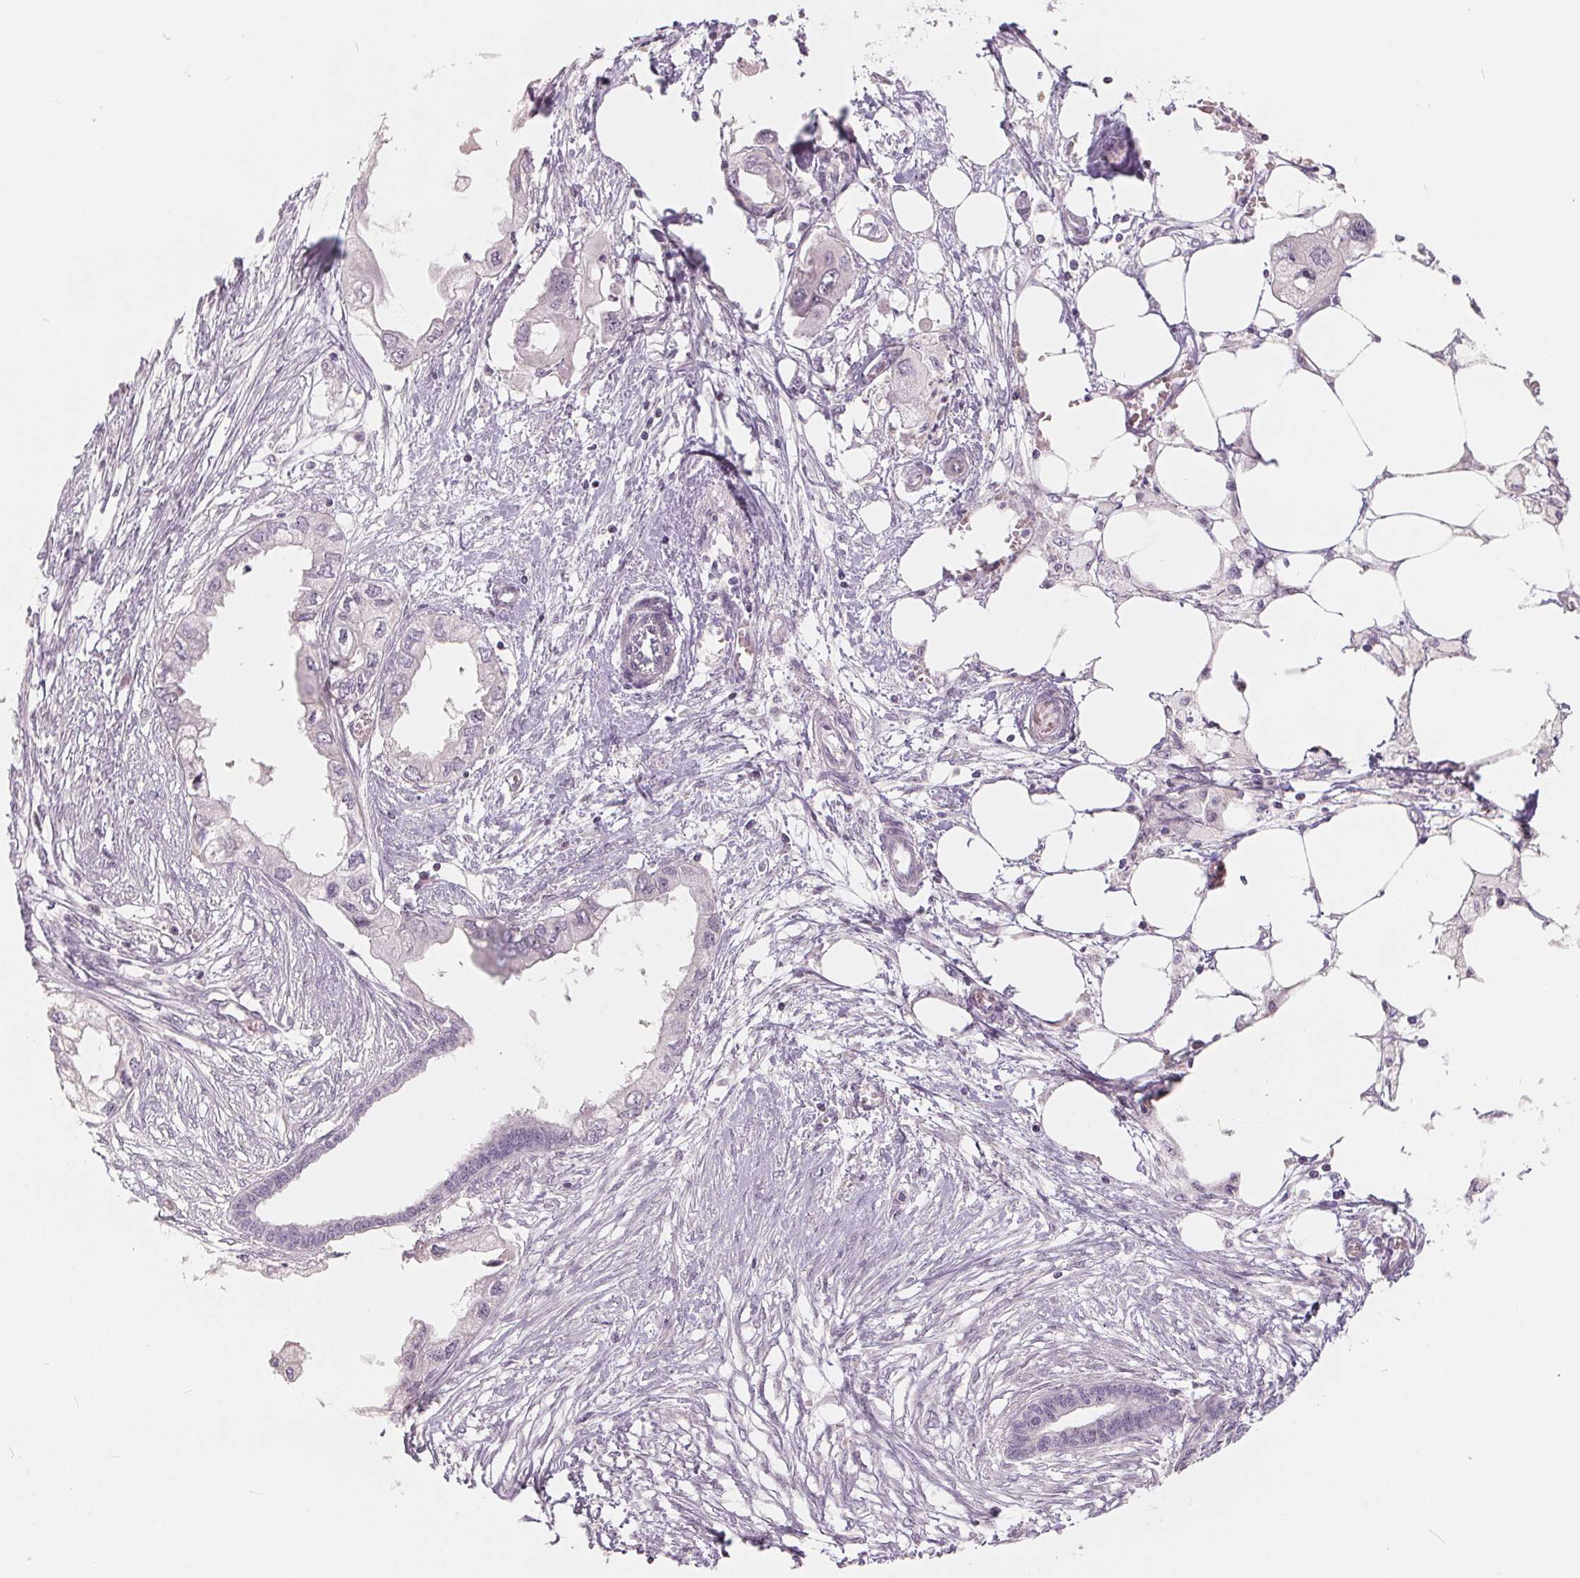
{"staining": {"intensity": "negative", "quantity": "none", "location": "none"}, "tissue": "endometrial cancer", "cell_type": "Tumor cells", "image_type": "cancer", "snomed": [{"axis": "morphology", "description": "Adenocarcinoma, NOS"}, {"axis": "morphology", "description": "Adenocarcinoma, metastatic, NOS"}, {"axis": "topography", "description": "Adipose tissue"}, {"axis": "topography", "description": "Endometrium"}], "caption": "This is a image of immunohistochemistry (IHC) staining of endometrial cancer, which shows no expression in tumor cells. (DAB (3,3'-diaminobenzidine) immunohistochemistry visualized using brightfield microscopy, high magnification).", "gene": "ZBBX", "patient": {"sex": "female", "age": 67}}